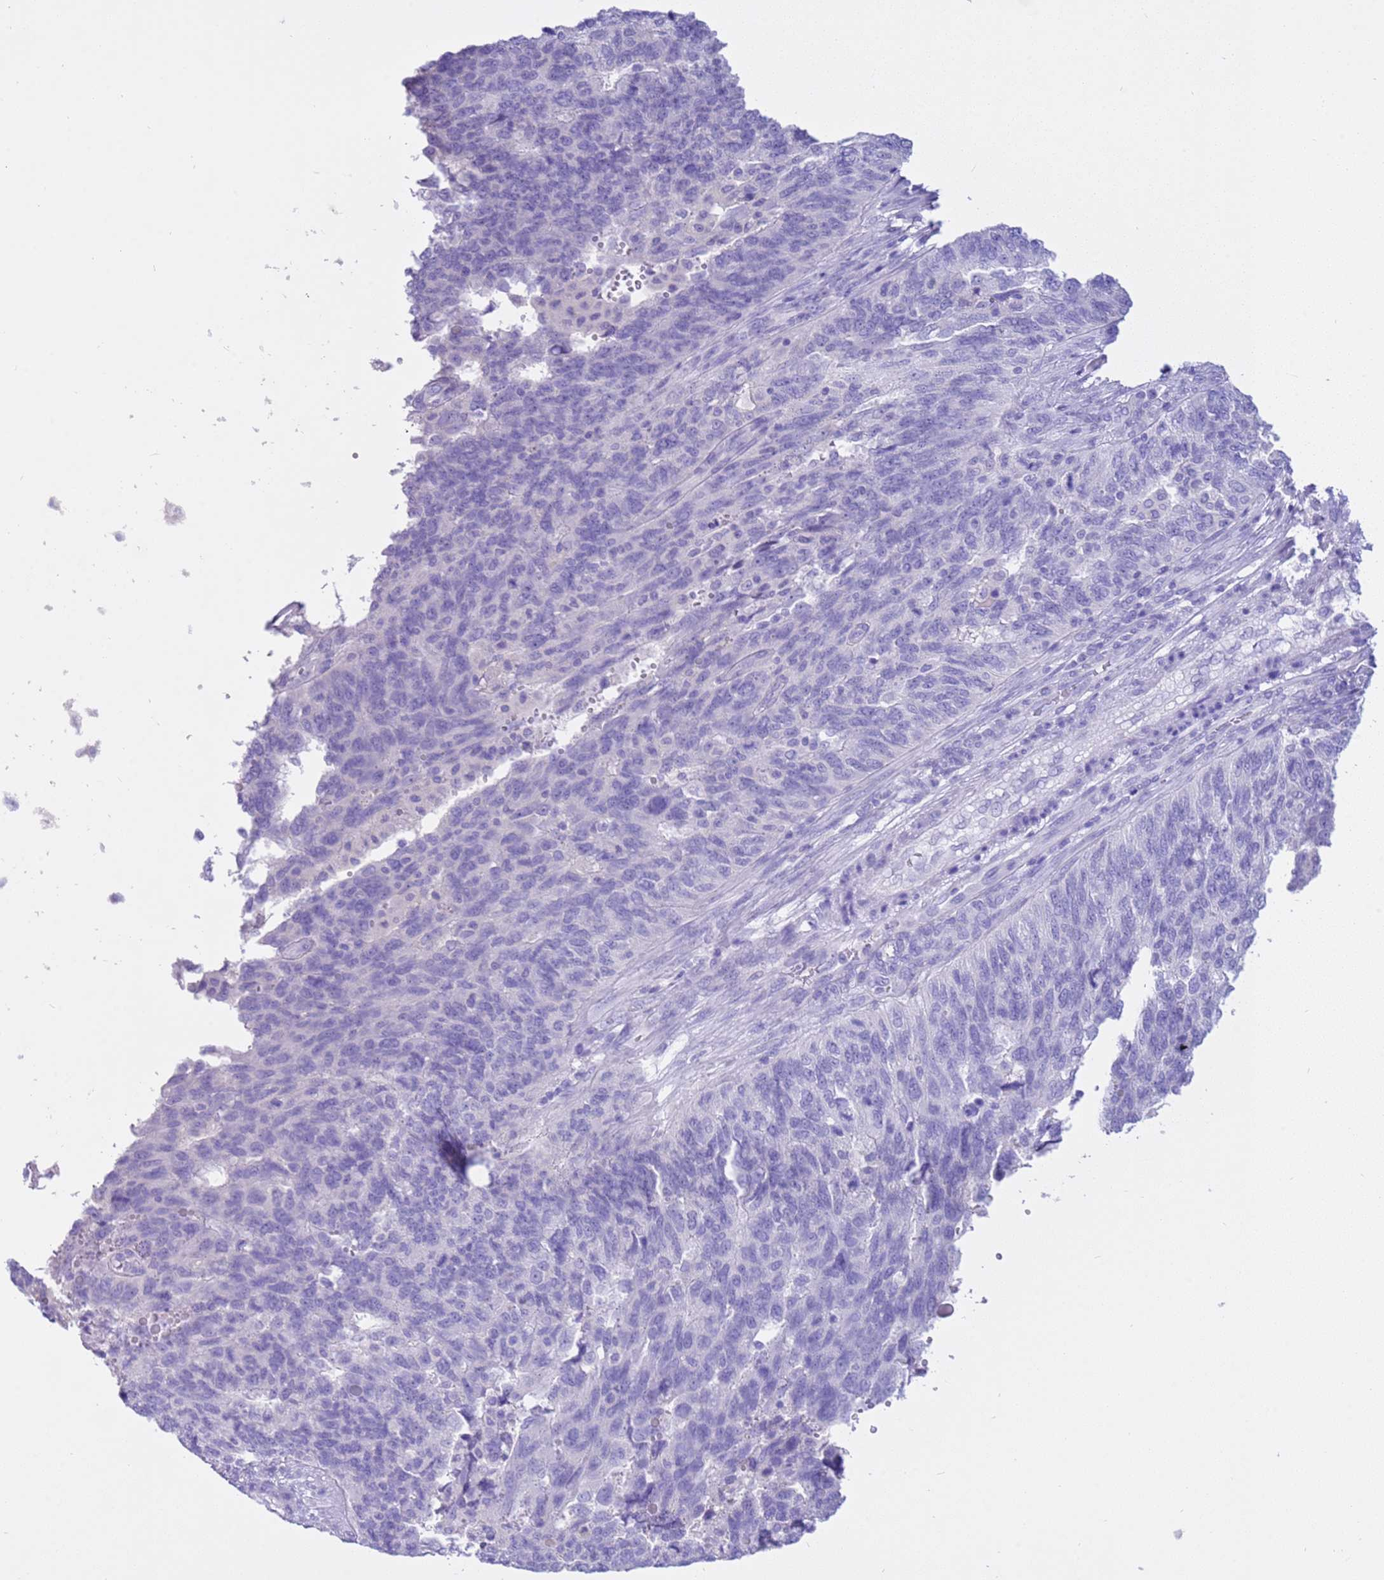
{"staining": {"intensity": "negative", "quantity": "none", "location": "none"}, "tissue": "endometrial cancer", "cell_type": "Tumor cells", "image_type": "cancer", "snomed": [{"axis": "morphology", "description": "Adenocarcinoma, NOS"}, {"axis": "topography", "description": "Endometrium"}], "caption": "Tumor cells are negative for protein expression in human endometrial adenocarcinoma.", "gene": "CPB1", "patient": {"sex": "female", "age": 66}}